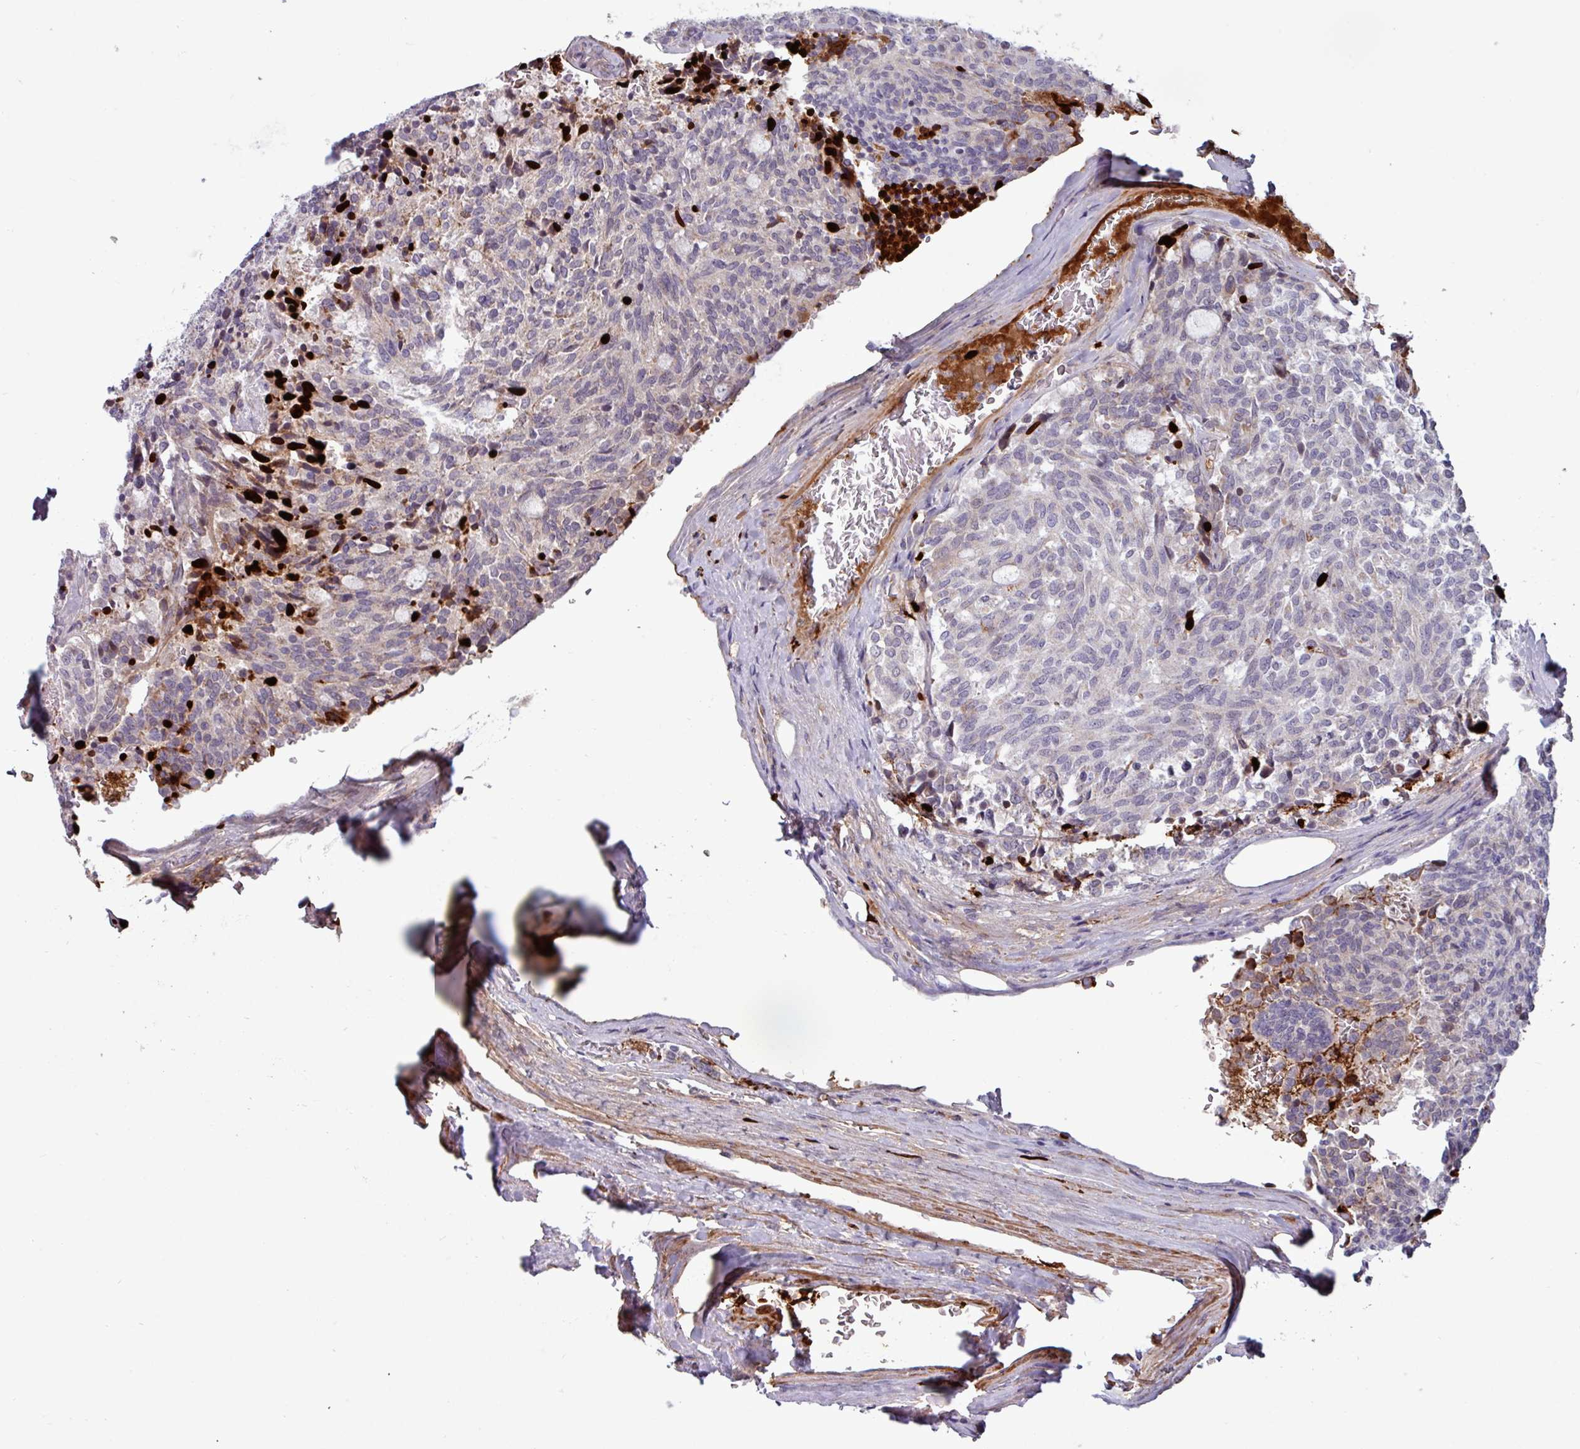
{"staining": {"intensity": "negative", "quantity": "none", "location": "none"}, "tissue": "carcinoid", "cell_type": "Tumor cells", "image_type": "cancer", "snomed": [{"axis": "morphology", "description": "Carcinoid, malignant, NOS"}, {"axis": "topography", "description": "Pancreas"}], "caption": "Micrograph shows no protein staining in tumor cells of carcinoid tissue.", "gene": "PCED1A", "patient": {"sex": "female", "age": 54}}